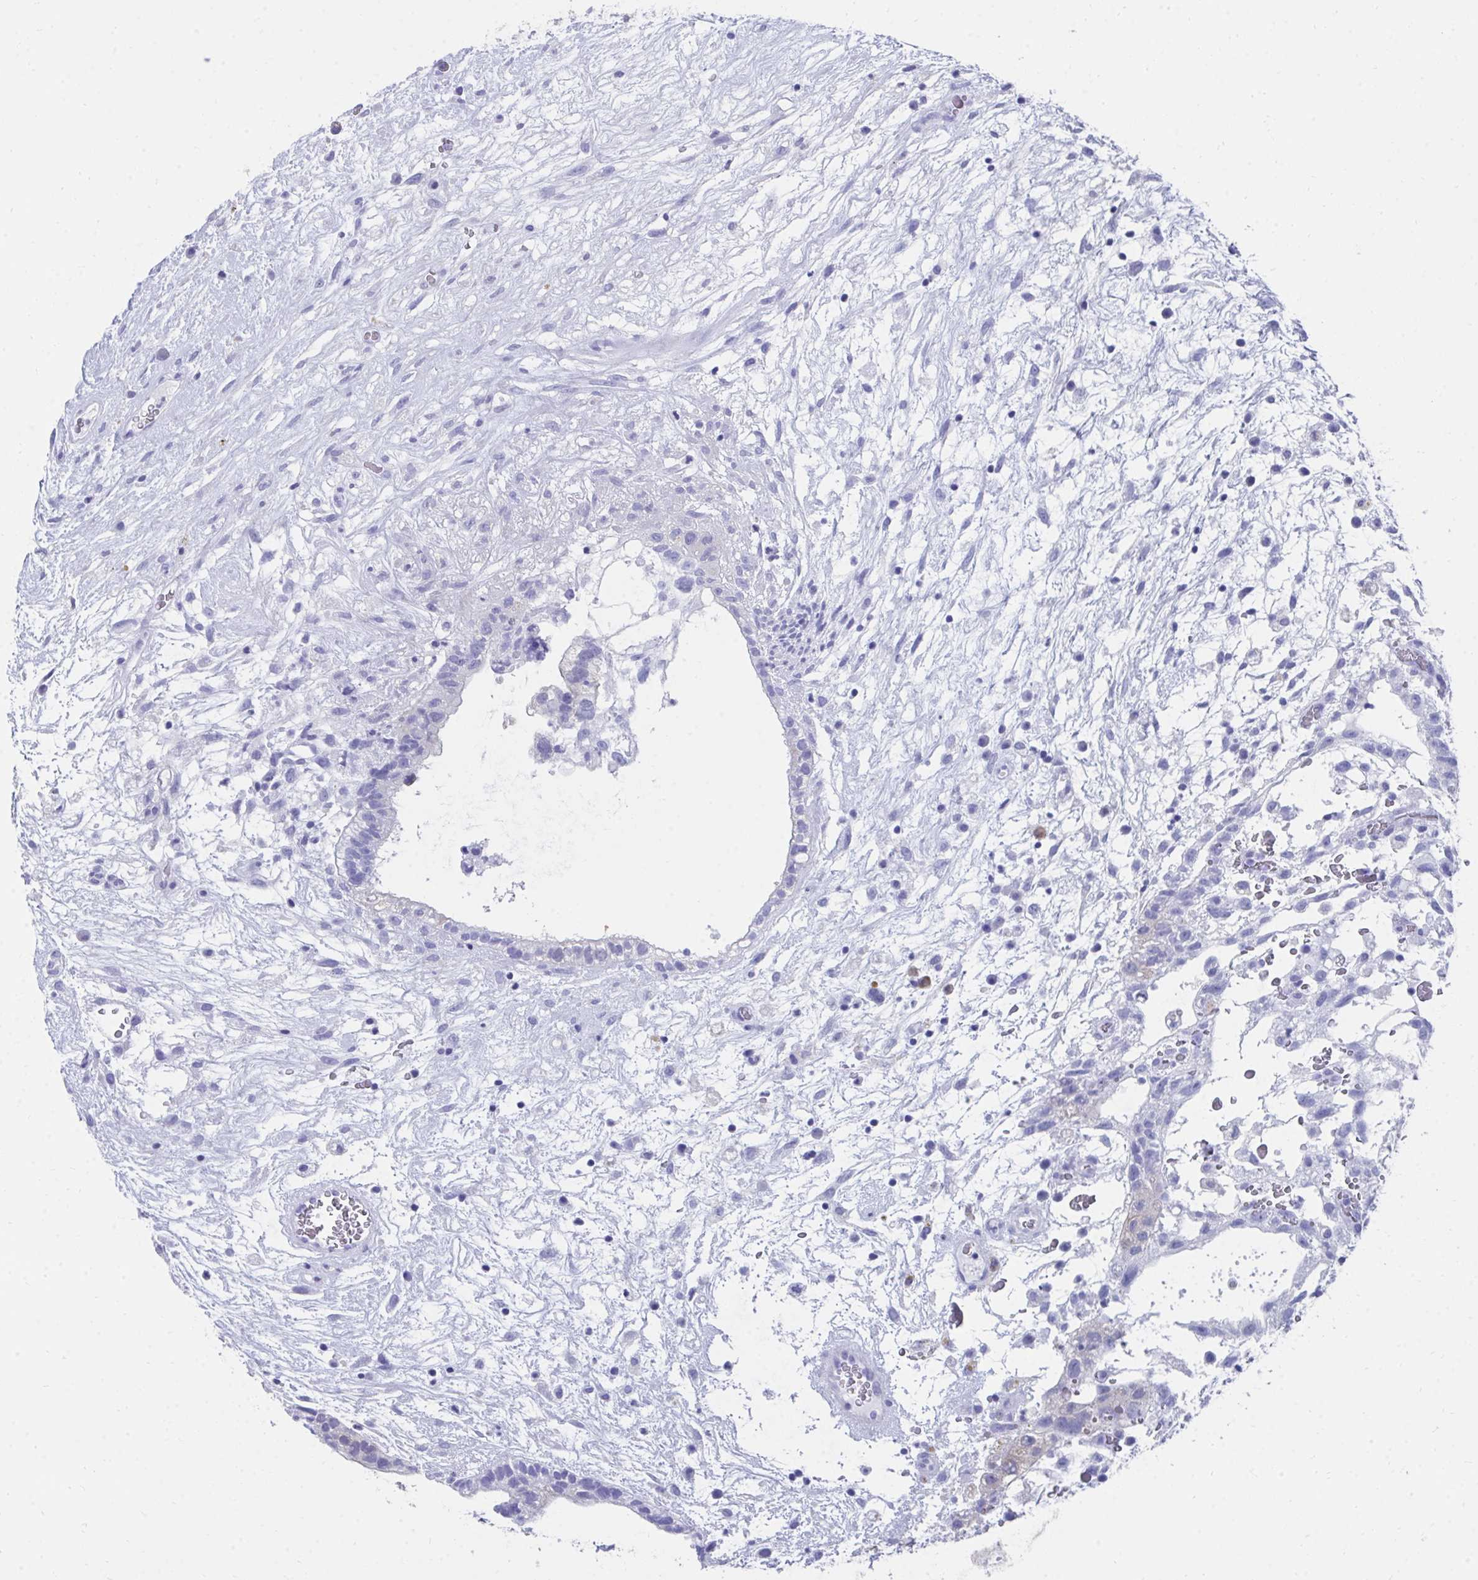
{"staining": {"intensity": "negative", "quantity": "none", "location": "none"}, "tissue": "testis cancer", "cell_type": "Tumor cells", "image_type": "cancer", "snomed": [{"axis": "morphology", "description": "Normal tissue, NOS"}, {"axis": "morphology", "description": "Carcinoma, Embryonal, NOS"}, {"axis": "topography", "description": "Testis"}], "caption": "An immunohistochemistry (IHC) photomicrograph of embryonal carcinoma (testis) is shown. There is no staining in tumor cells of embryonal carcinoma (testis).", "gene": "HGD", "patient": {"sex": "male", "age": 32}}